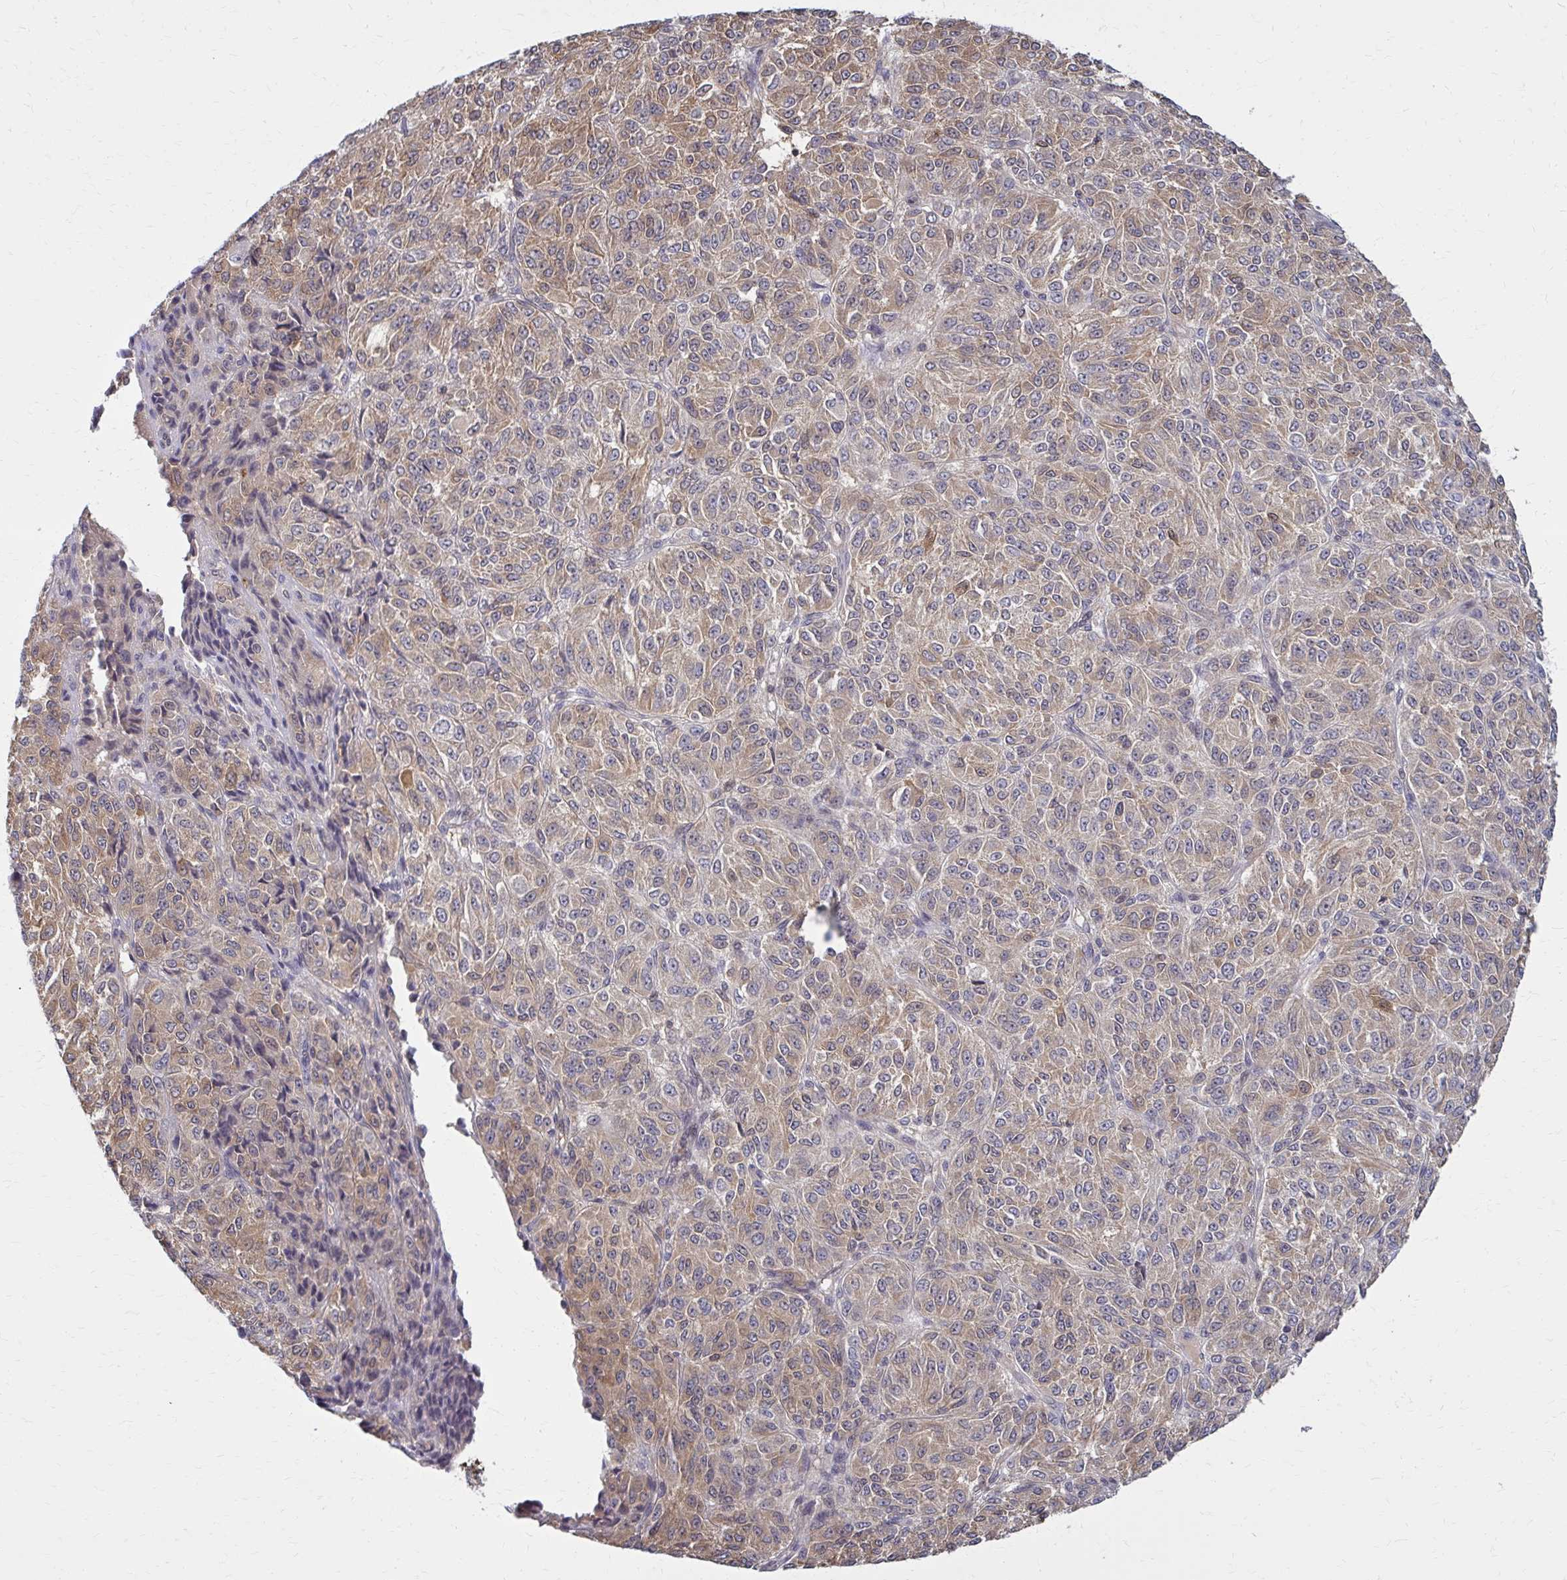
{"staining": {"intensity": "moderate", "quantity": "25%-75%", "location": "cytoplasmic/membranous"}, "tissue": "melanoma", "cell_type": "Tumor cells", "image_type": "cancer", "snomed": [{"axis": "morphology", "description": "Malignant melanoma, Metastatic site"}, {"axis": "topography", "description": "Brain"}], "caption": "Protein expression analysis of malignant melanoma (metastatic site) exhibits moderate cytoplasmic/membranous expression in about 25%-75% of tumor cells.", "gene": "DBI", "patient": {"sex": "female", "age": 56}}